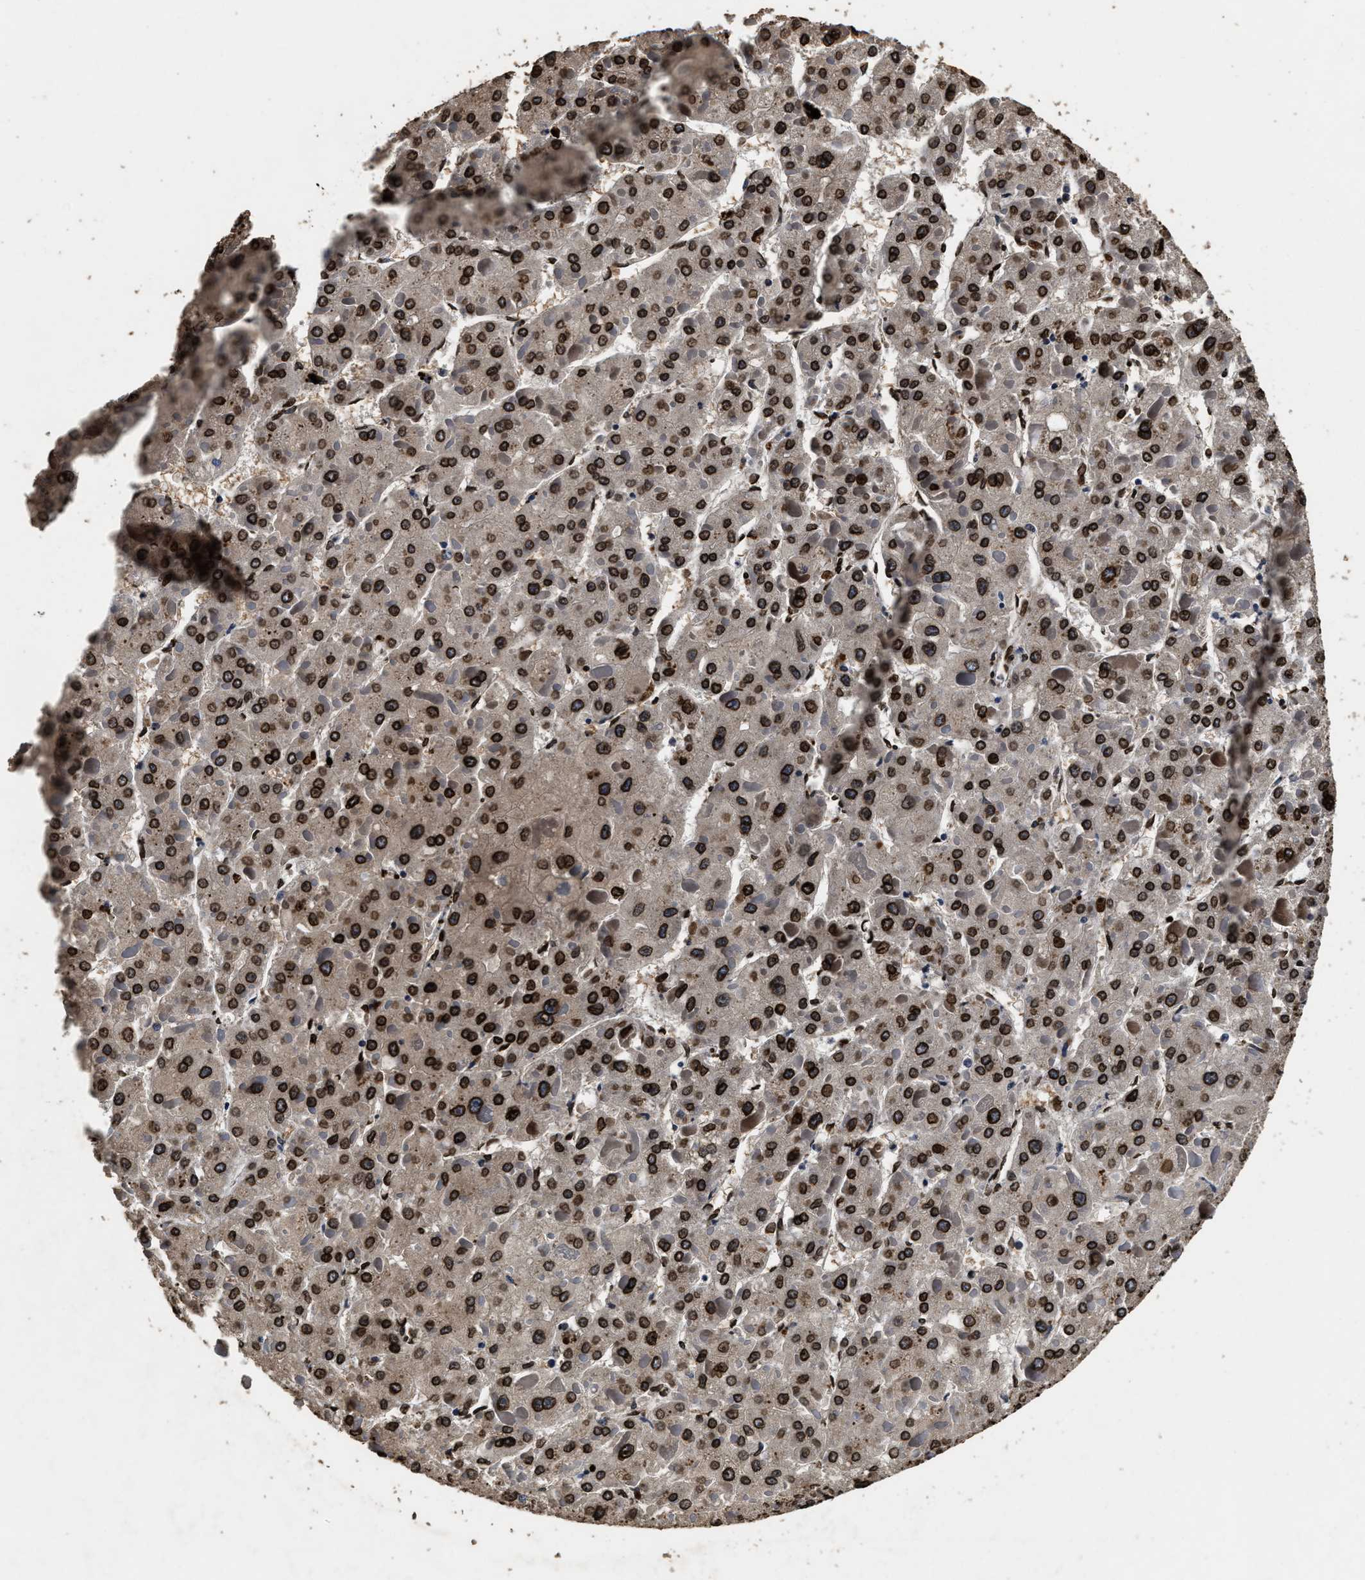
{"staining": {"intensity": "strong", "quantity": ">75%", "location": "cytoplasmic/membranous,nuclear"}, "tissue": "liver cancer", "cell_type": "Tumor cells", "image_type": "cancer", "snomed": [{"axis": "morphology", "description": "Carcinoma, Hepatocellular, NOS"}, {"axis": "topography", "description": "Liver"}], "caption": "DAB (3,3'-diaminobenzidine) immunohistochemical staining of hepatocellular carcinoma (liver) shows strong cytoplasmic/membranous and nuclear protein positivity in about >75% of tumor cells.", "gene": "ACCS", "patient": {"sex": "female", "age": 73}}